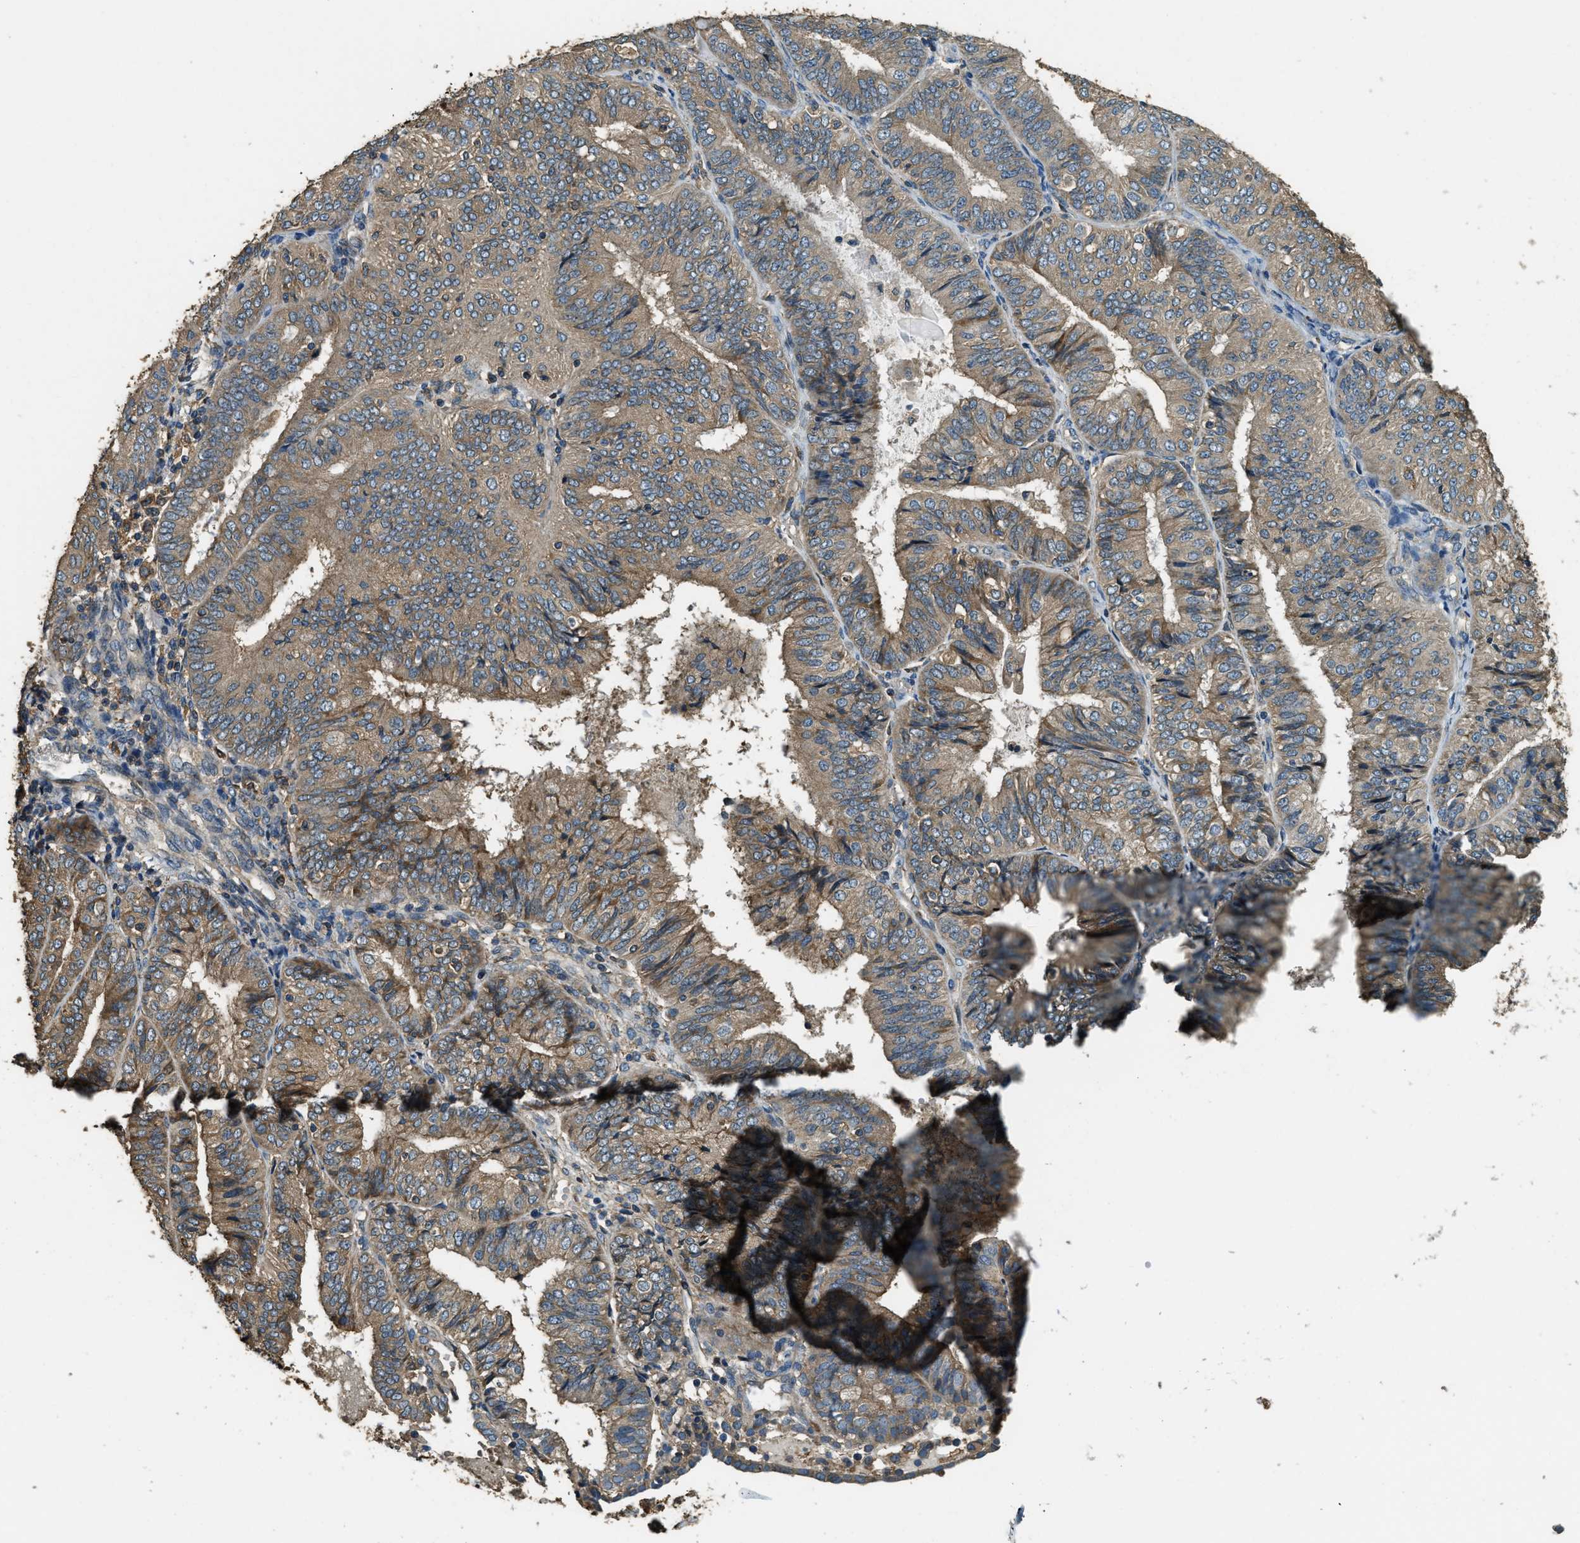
{"staining": {"intensity": "moderate", "quantity": ">75%", "location": "cytoplasmic/membranous"}, "tissue": "endometrial cancer", "cell_type": "Tumor cells", "image_type": "cancer", "snomed": [{"axis": "morphology", "description": "Adenocarcinoma, NOS"}, {"axis": "topography", "description": "Endometrium"}], "caption": "A medium amount of moderate cytoplasmic/membranous expression is present in approximately >75% of tumor cells in endometrial cancer tissue.", "gene": "ERGIC1", "patient": {"sex": "female", "age": 58}}